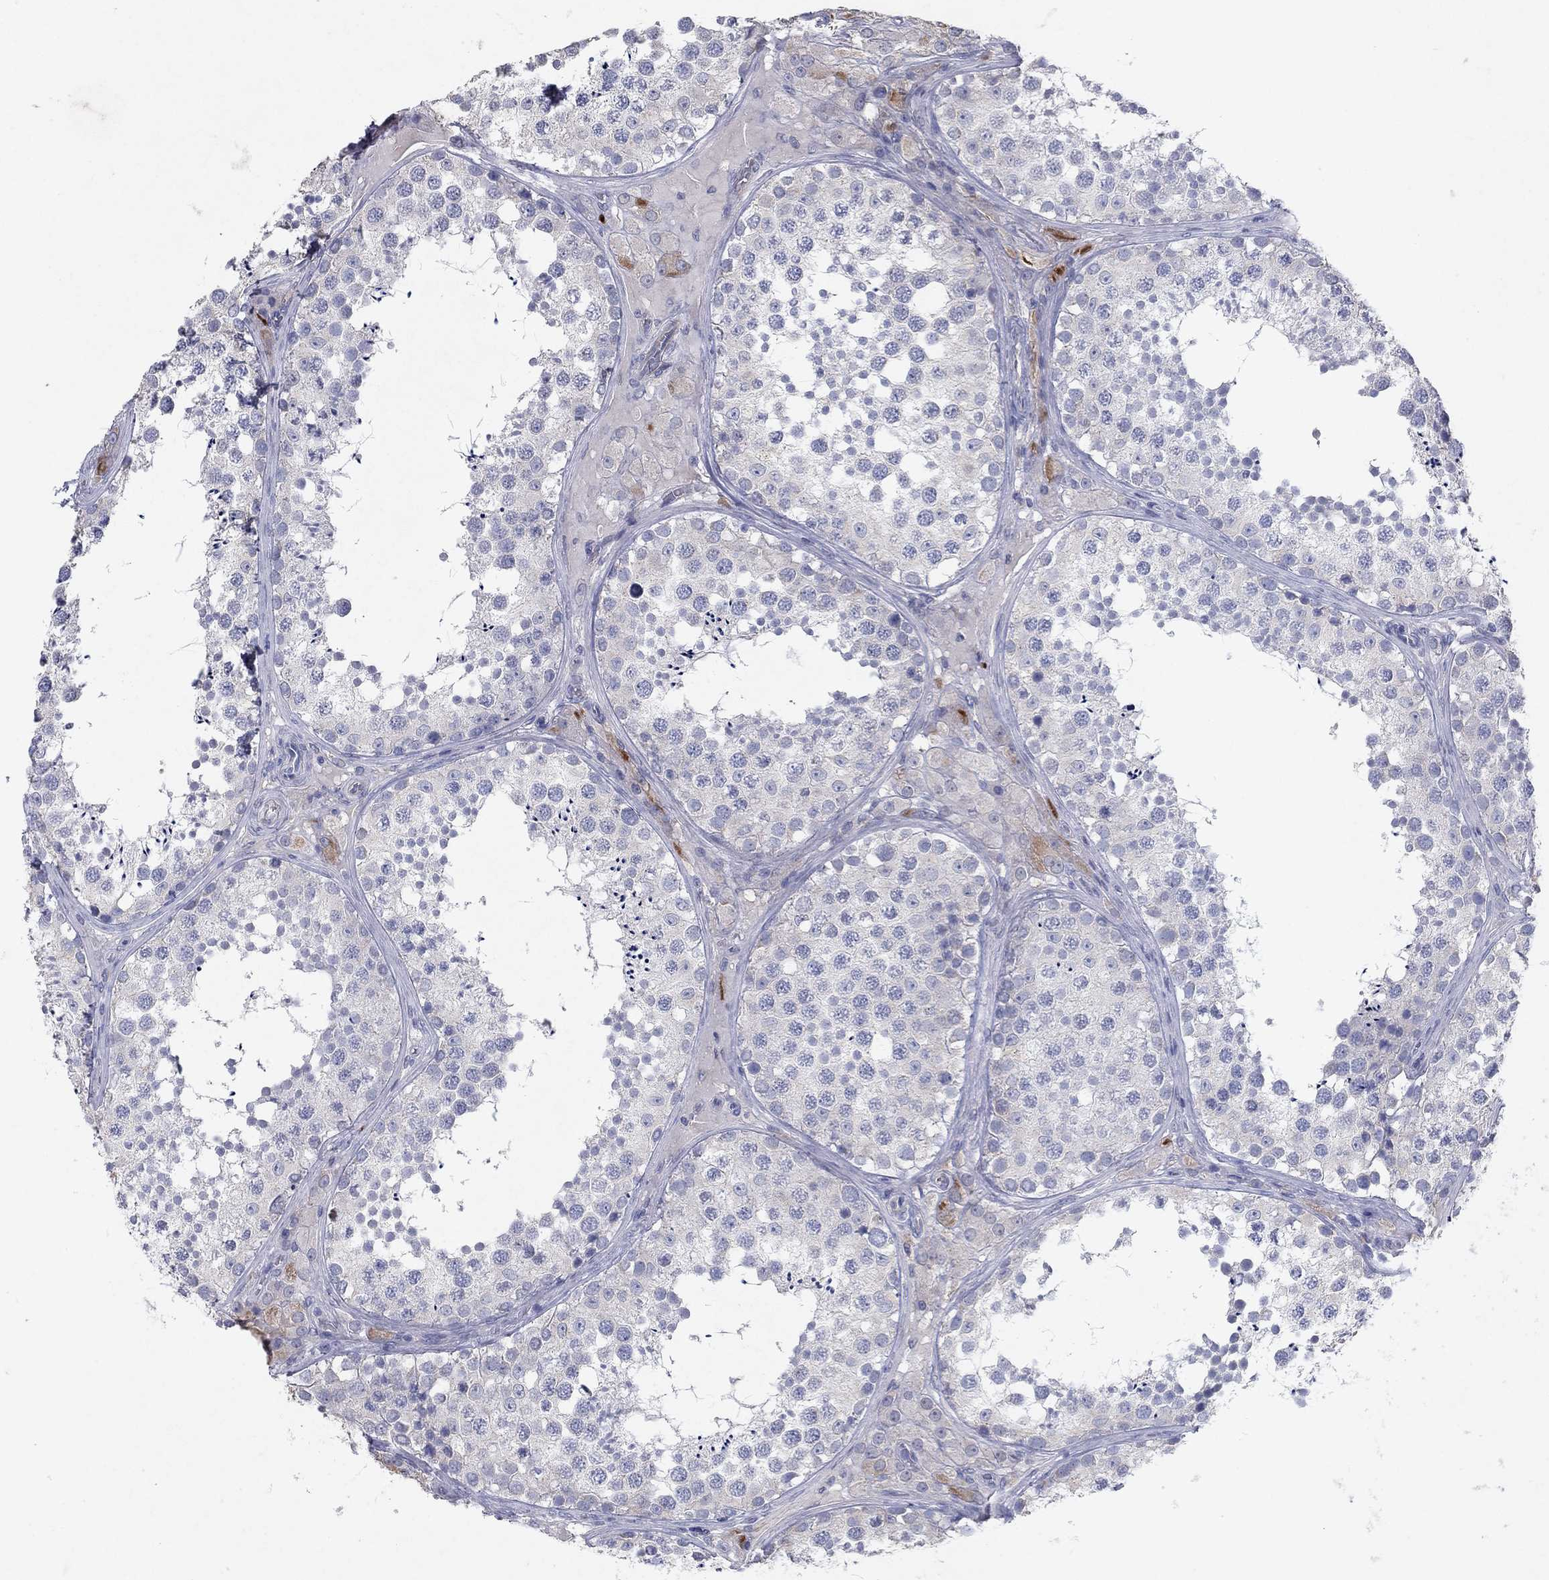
{"staining": {"intensity": "negative", "quantity": "none", "location": "none"}, "tissue": "testis", "cell_type": "Cells in seminiferous ducts", "image_type": "normal", "snomed": [{"axis": "morphology", "description": "Normal tissue, NOS"}, {"axis": "topography", "description": "Testis"}], "caption": "This histopathology image is of normal testis stained with immunohistochemistry (IHC) to label a protein in brown with the nuclei are counter-stained blue. There is no staining in cells in seminiferous ducts.", "gene": "KRT40", "patient": {"sex": "male", "age": 34}}